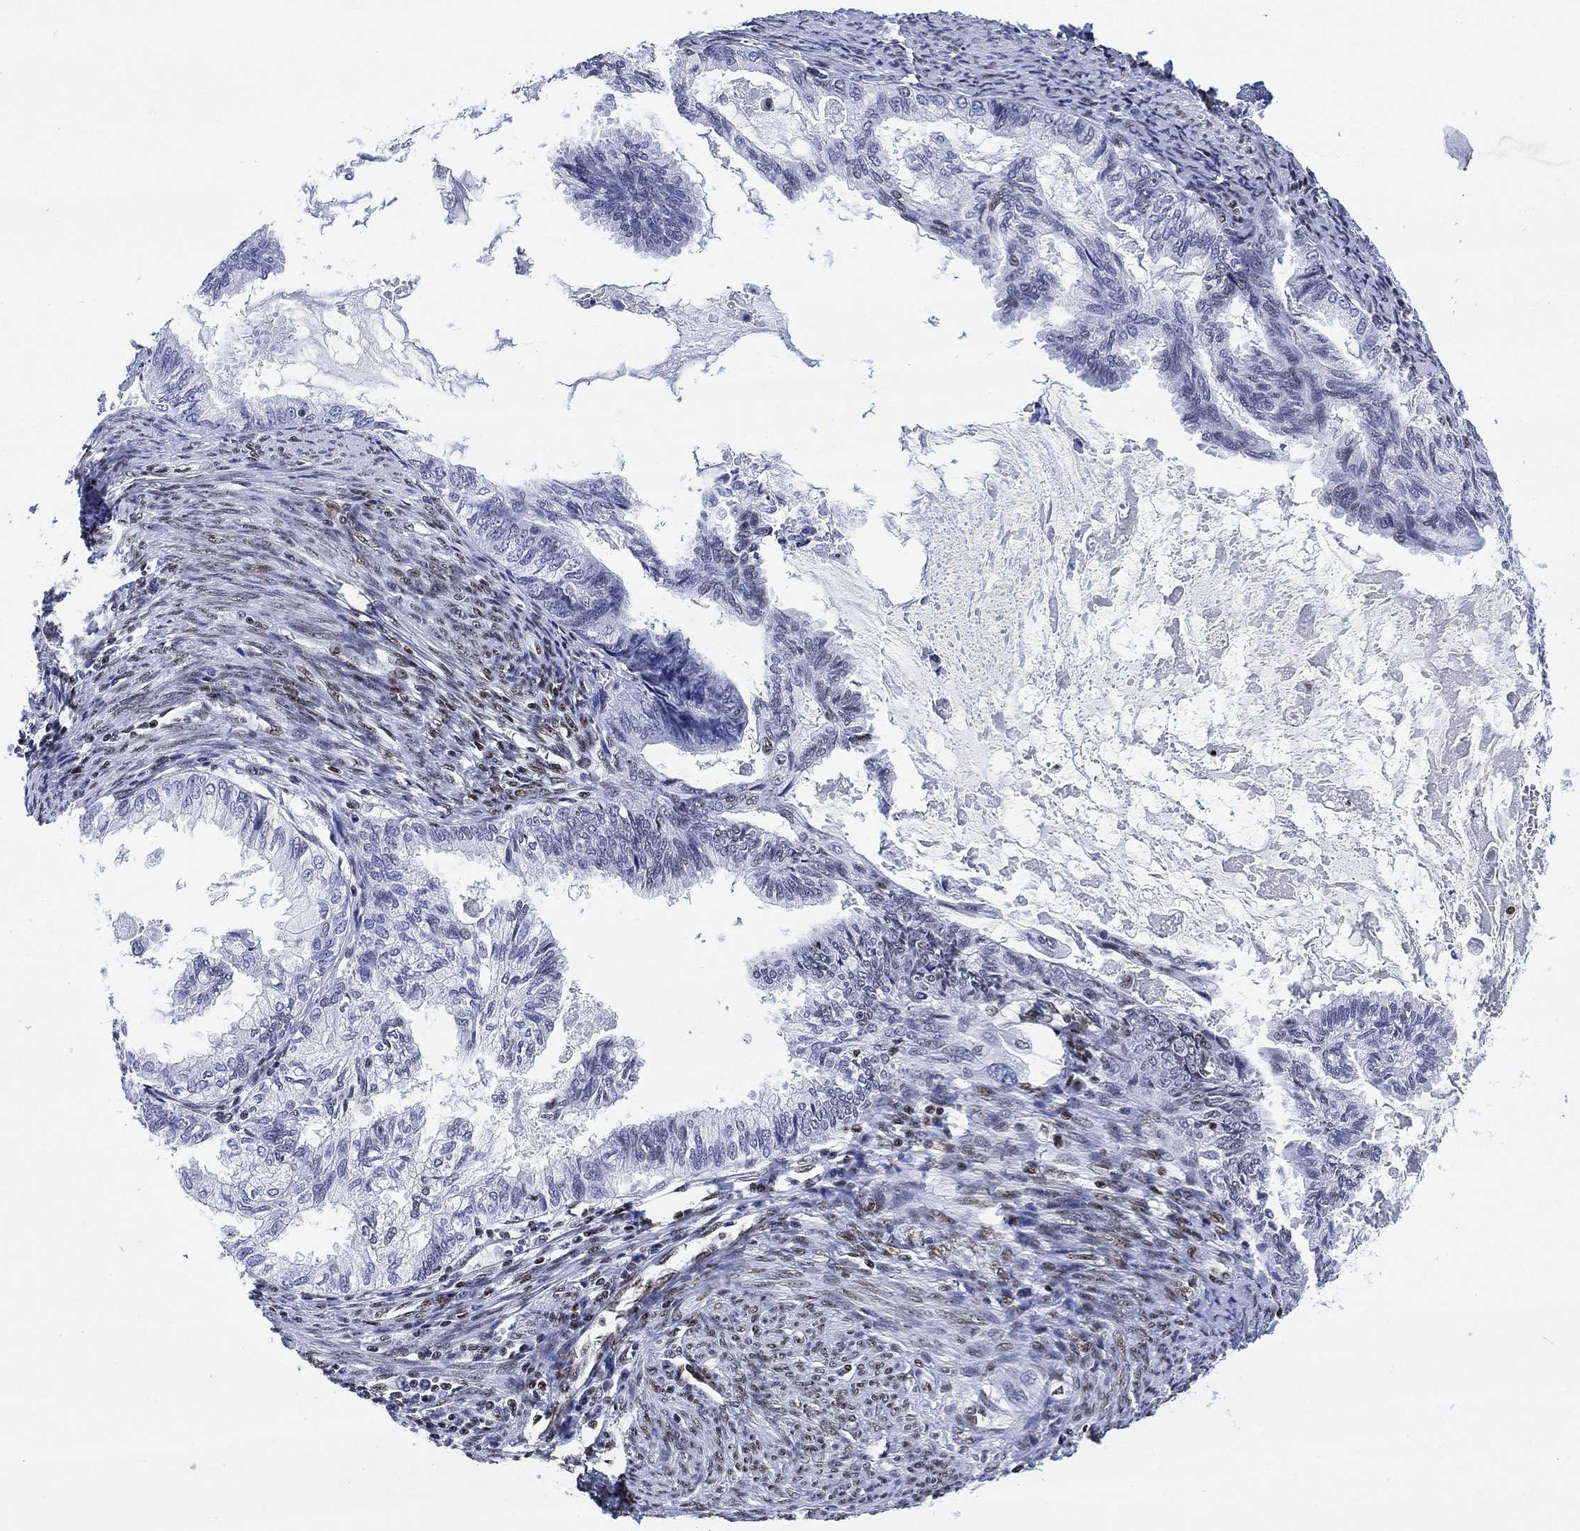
{"staining": {"intensity": "negative", "quantity": "none", "location": "none"}, "tissue": "endometrial cancer", "cell_type": "Tumor cells", "image_type": "cancer", "snomed": [{"axis": "morphology", "description": "Adenocarcinoma, NOS"}, {"axis": "topography", "description": "Endometrium"}], "caption": "Immunohistochemistry (IHC) of endometrial cancer shows no expression in tumor cells.", "gene": "H1-10", "patient": {"sex": "female", "age": 86}}